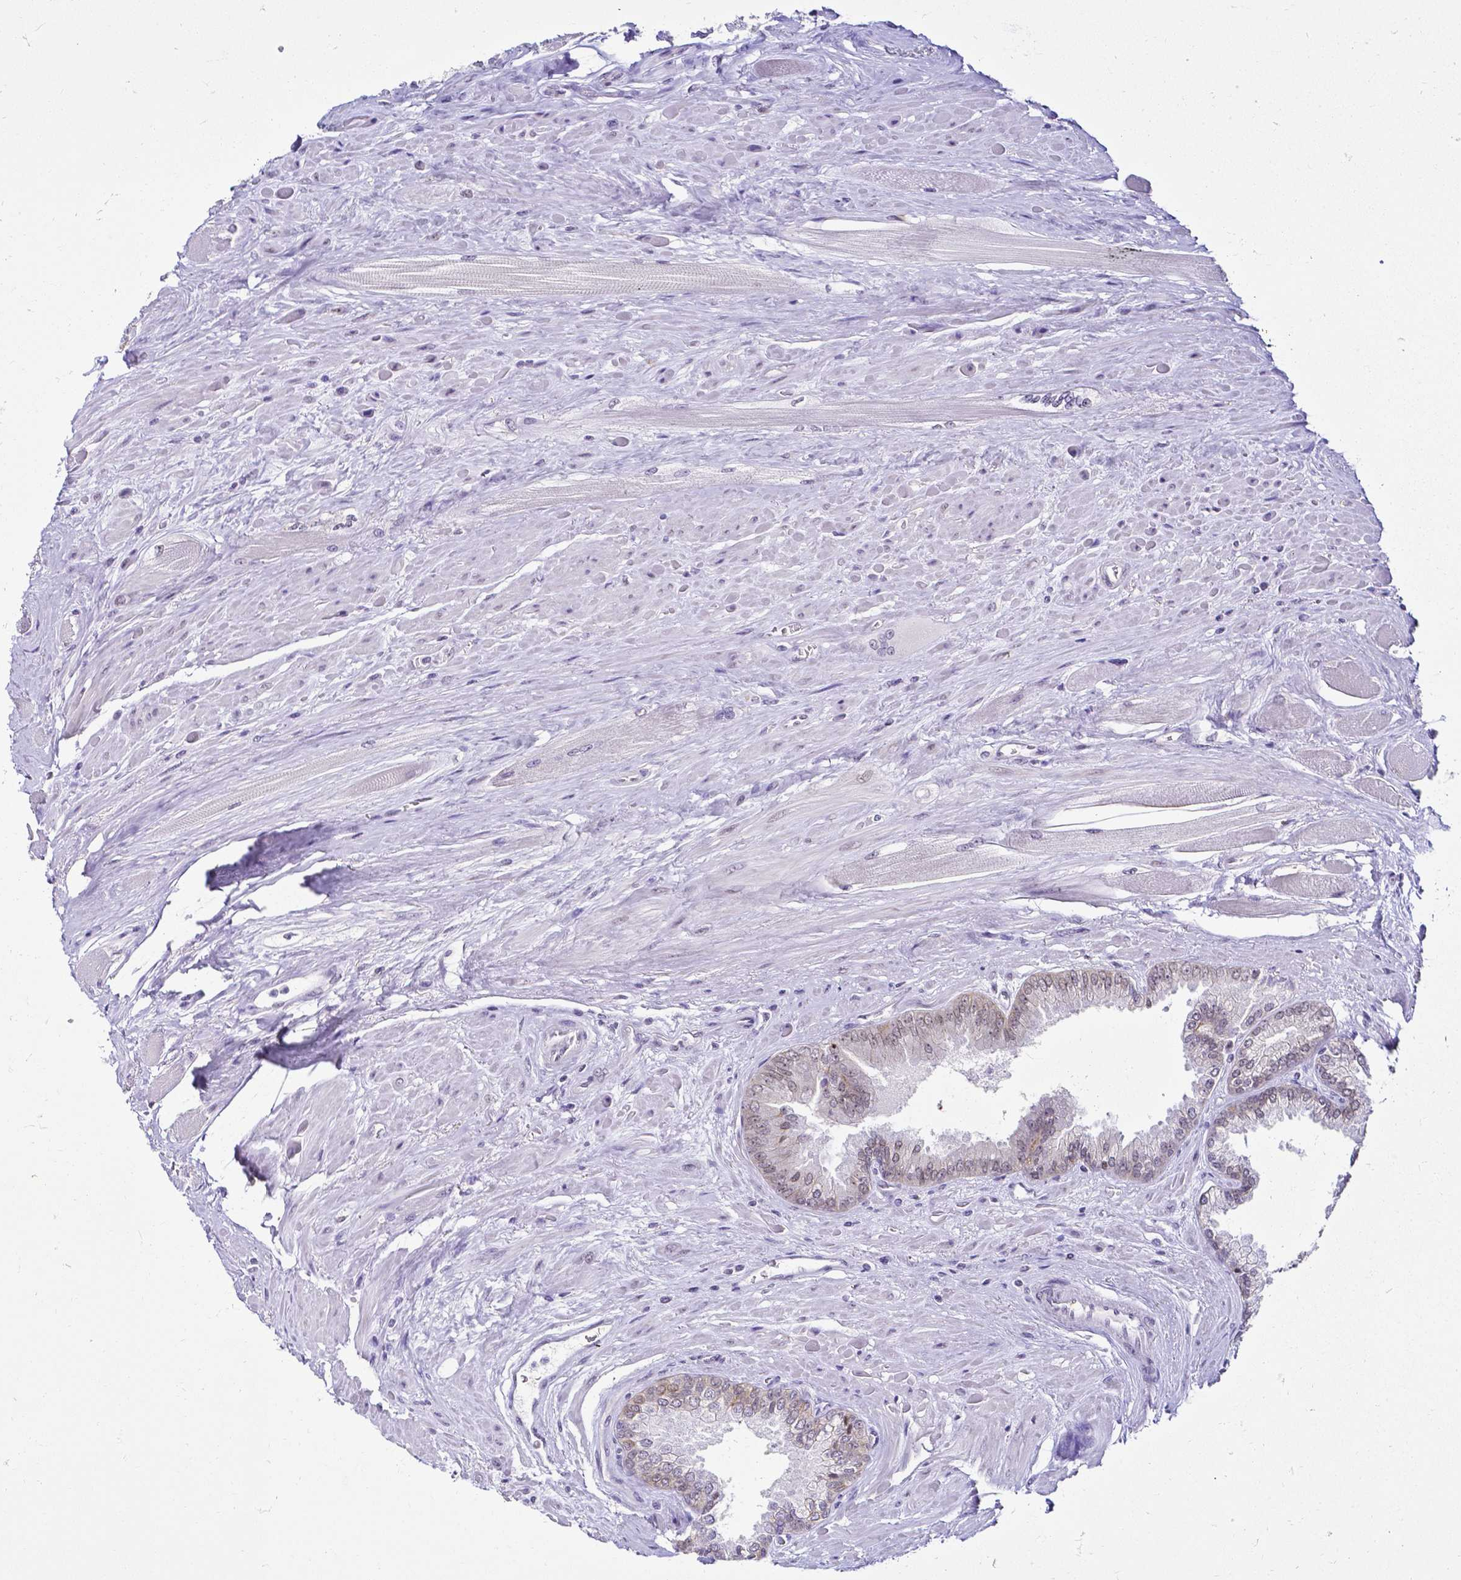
{"staining": {"intensity": "weak", "quantity": "<25%", "location": "nuclear"}, "tissue": "prostate cancer", "cell_type": "Tumor cells", "image_type": "cancer", "snomed": [{"axis": "morphology", "description": "Adenocarcinoma, Low grade"}, {"axis": "topography", "description": "Prostate"}], "caption": "Immunohistochemical staining of human low-grade adenocarcinoma (prostate) demonstrates no significant expression in tumor cells.", "gene": "FAM83G", "patient": {"sex": "male", "age": 67}}